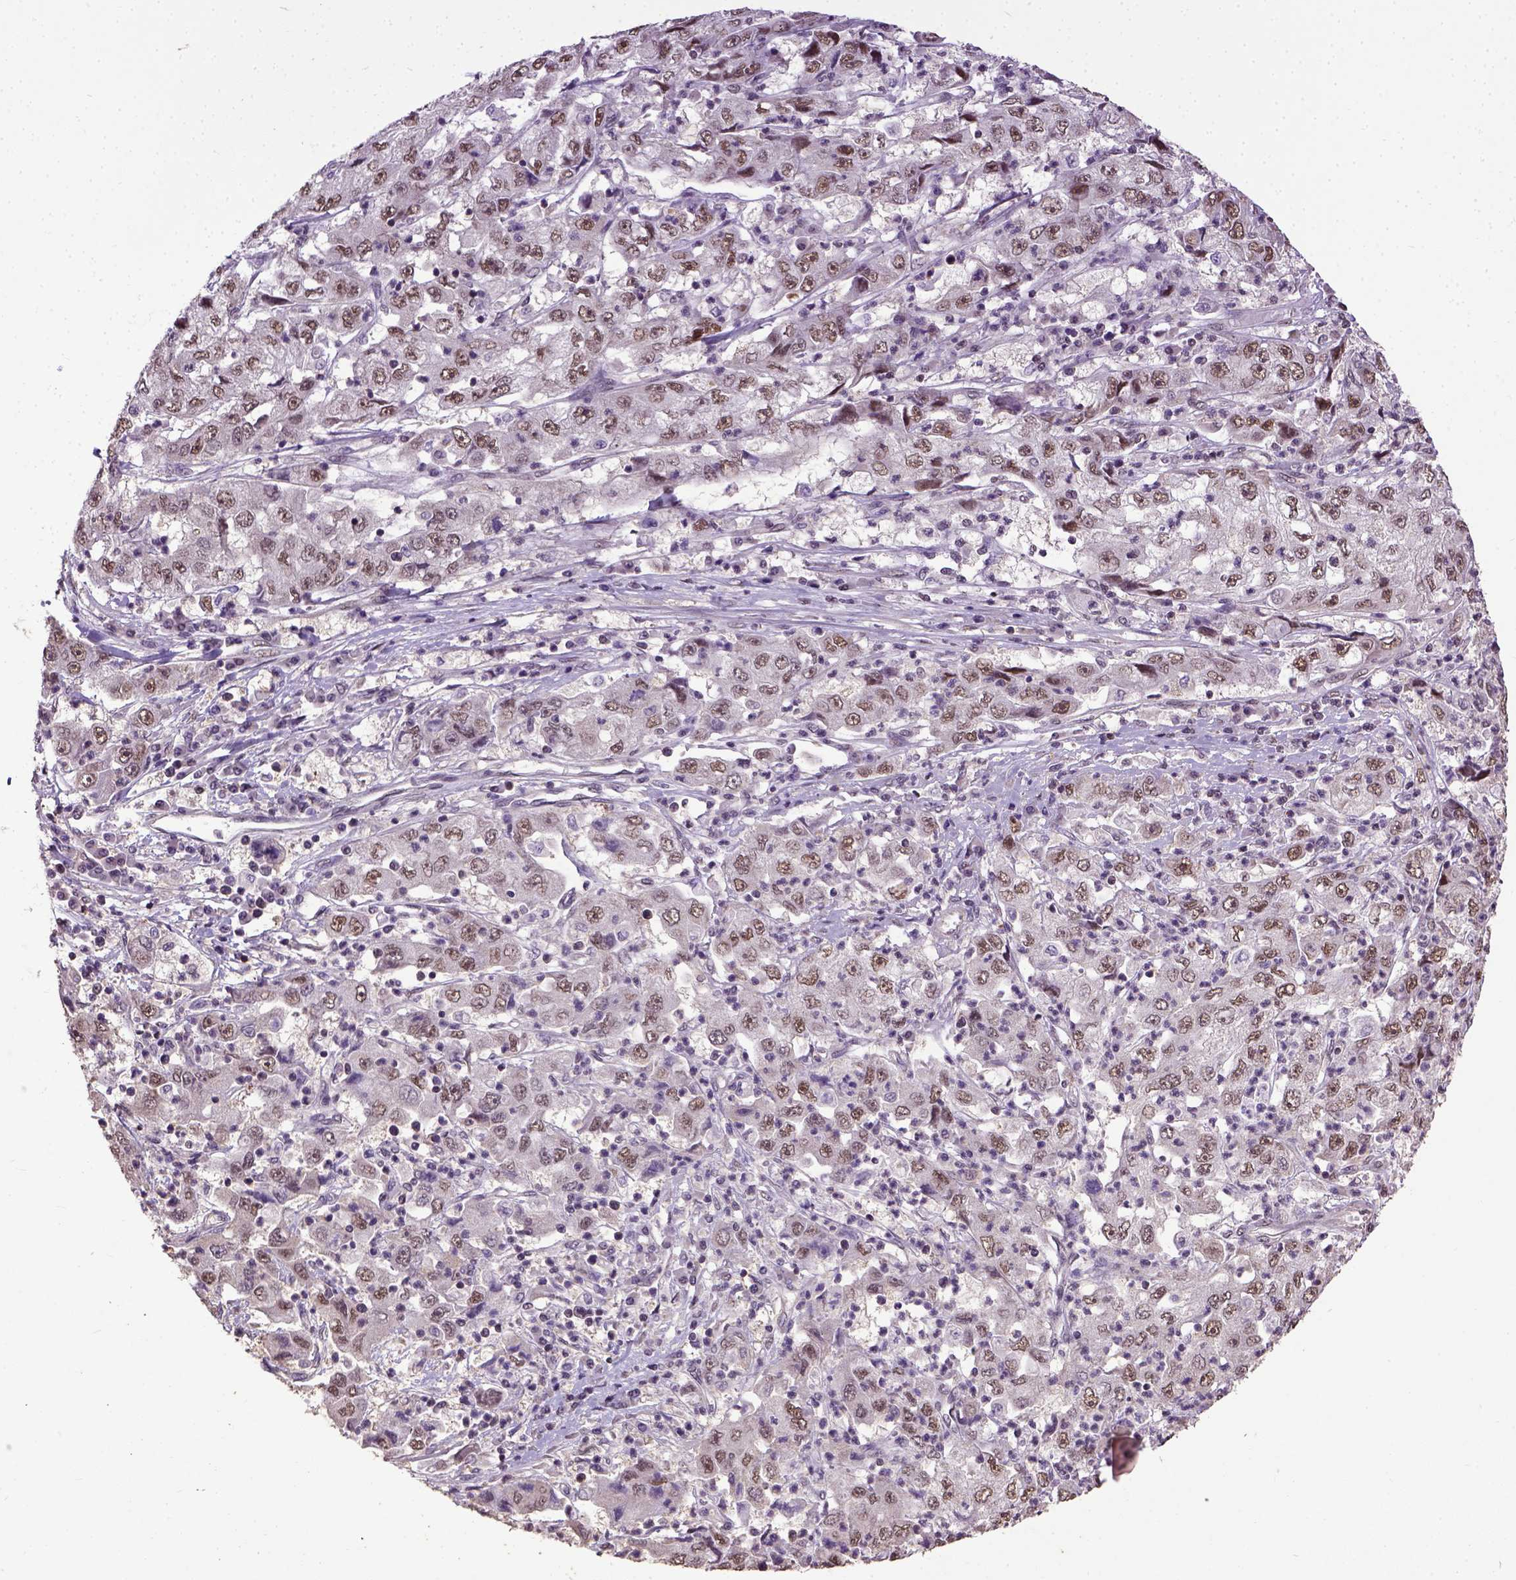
{"staining": {"intensity": "moderate", "quantity": ">75%", "location": "nuclear"}, "tissue": "cervical cancer", "cell_type": "Tumor cells", "image_type": "cancer", "snomed": [{"axis": "morphology", "description": "Squamous cell carcinoma, NOS"}, {"axis": "topography", "description": "Cervix"}], "caption": "Squamous cell carcinoma (cervical) tissue displays moderate nuclear expression in about >75% of tumor cells, visualized by immunohistochemistry.", "gene": "UBA3", "patient": {"sex": "female", "age": 36}}